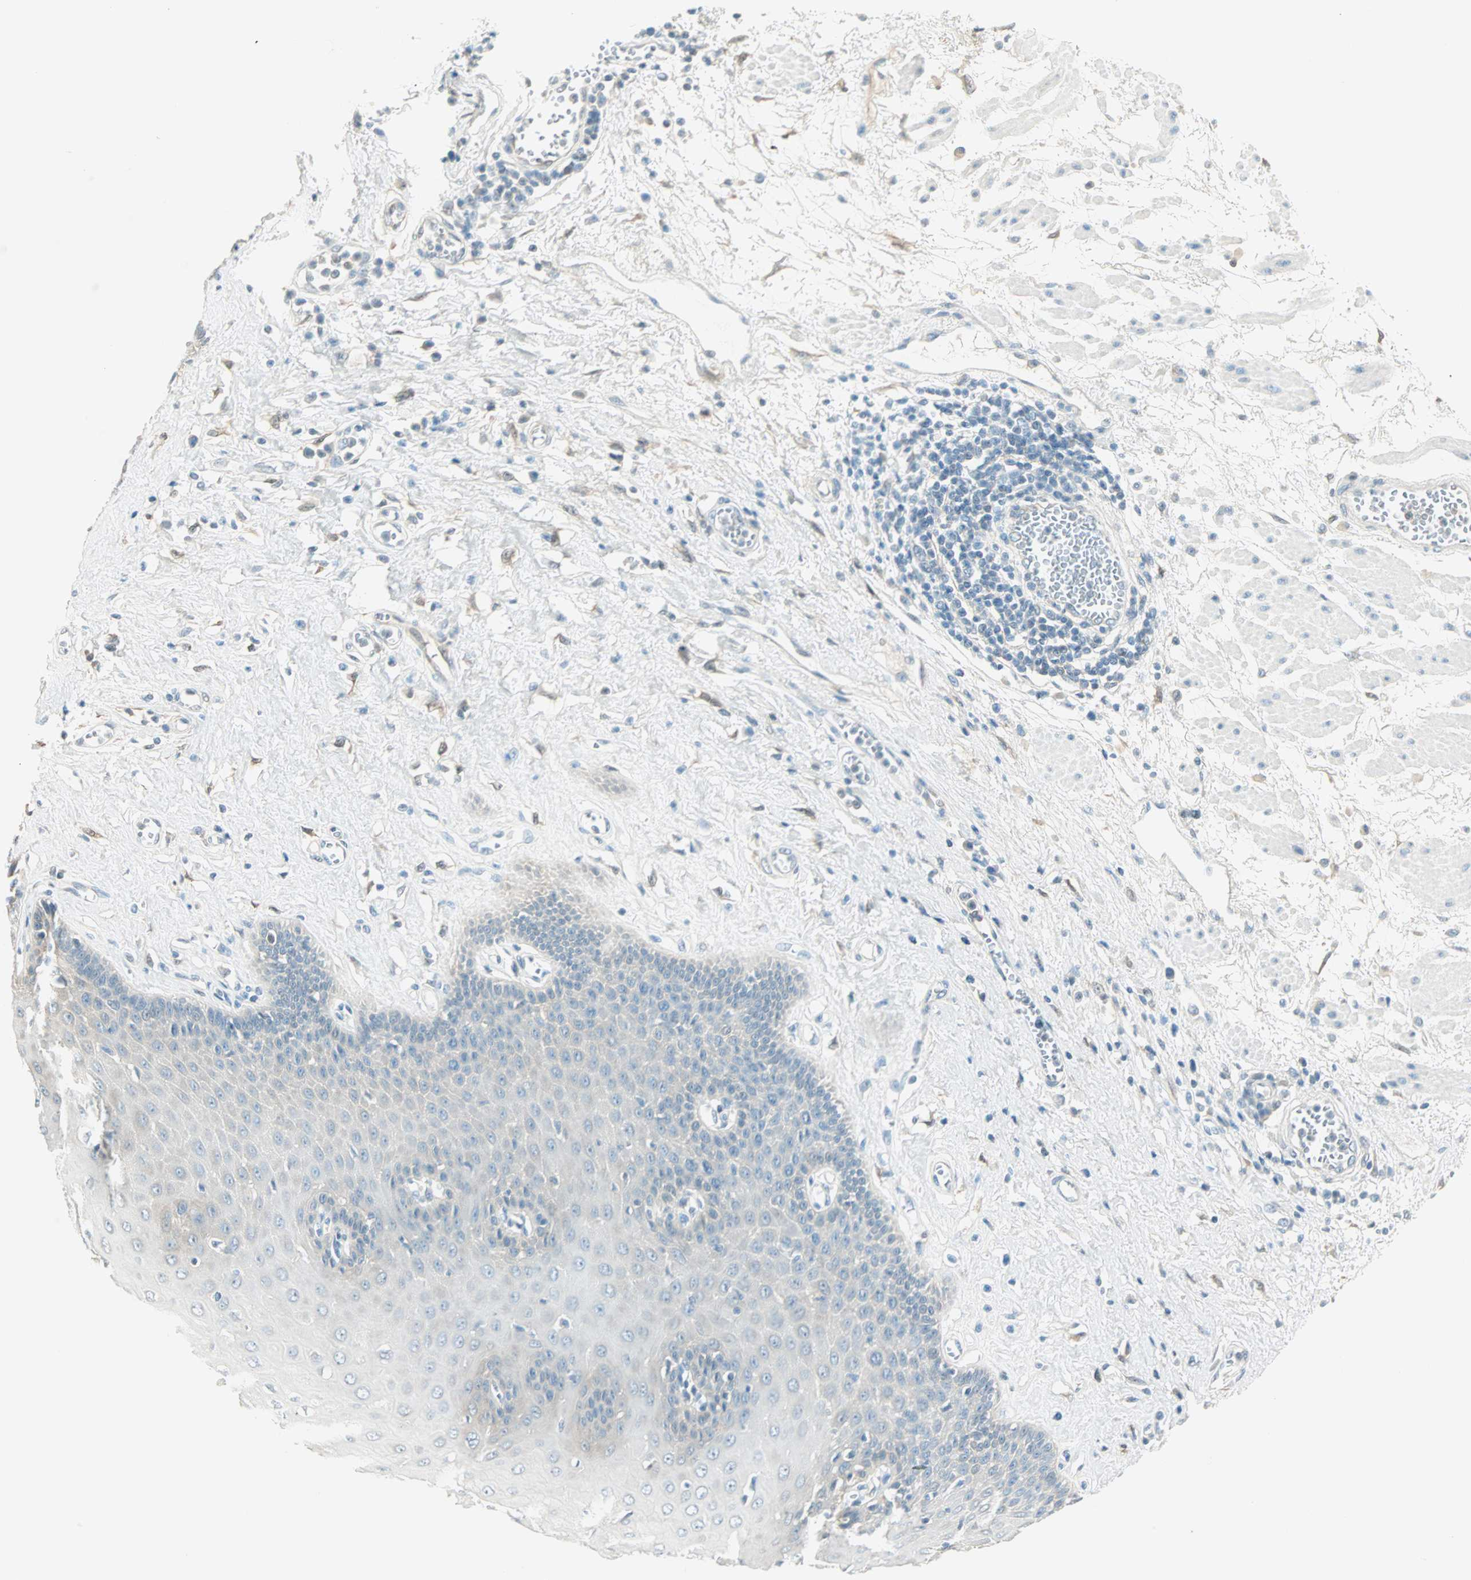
{"staining": {"intensity": "weak", "quantity": "<25%", "location": "cytoplasmic/membranous"}, "tissue": "esophagus", "cell_type": "Squamous epithelial cells", "image_type": "normal", "snomed": [{"axis": "morphology", "description": "Normal tissue, NOS"}, {"axis": "morphology", "description": "Squamous cell carcinoma, NOS"}, {"axis": "topography", "description": "Esophagus"}], "caption": "Immunohistochemical staining of normal esophagus exhibits no significant positivity in squamous epithelial cells.", "gene": "S100A1", "patient": {"sex": "male", "age": 65}}